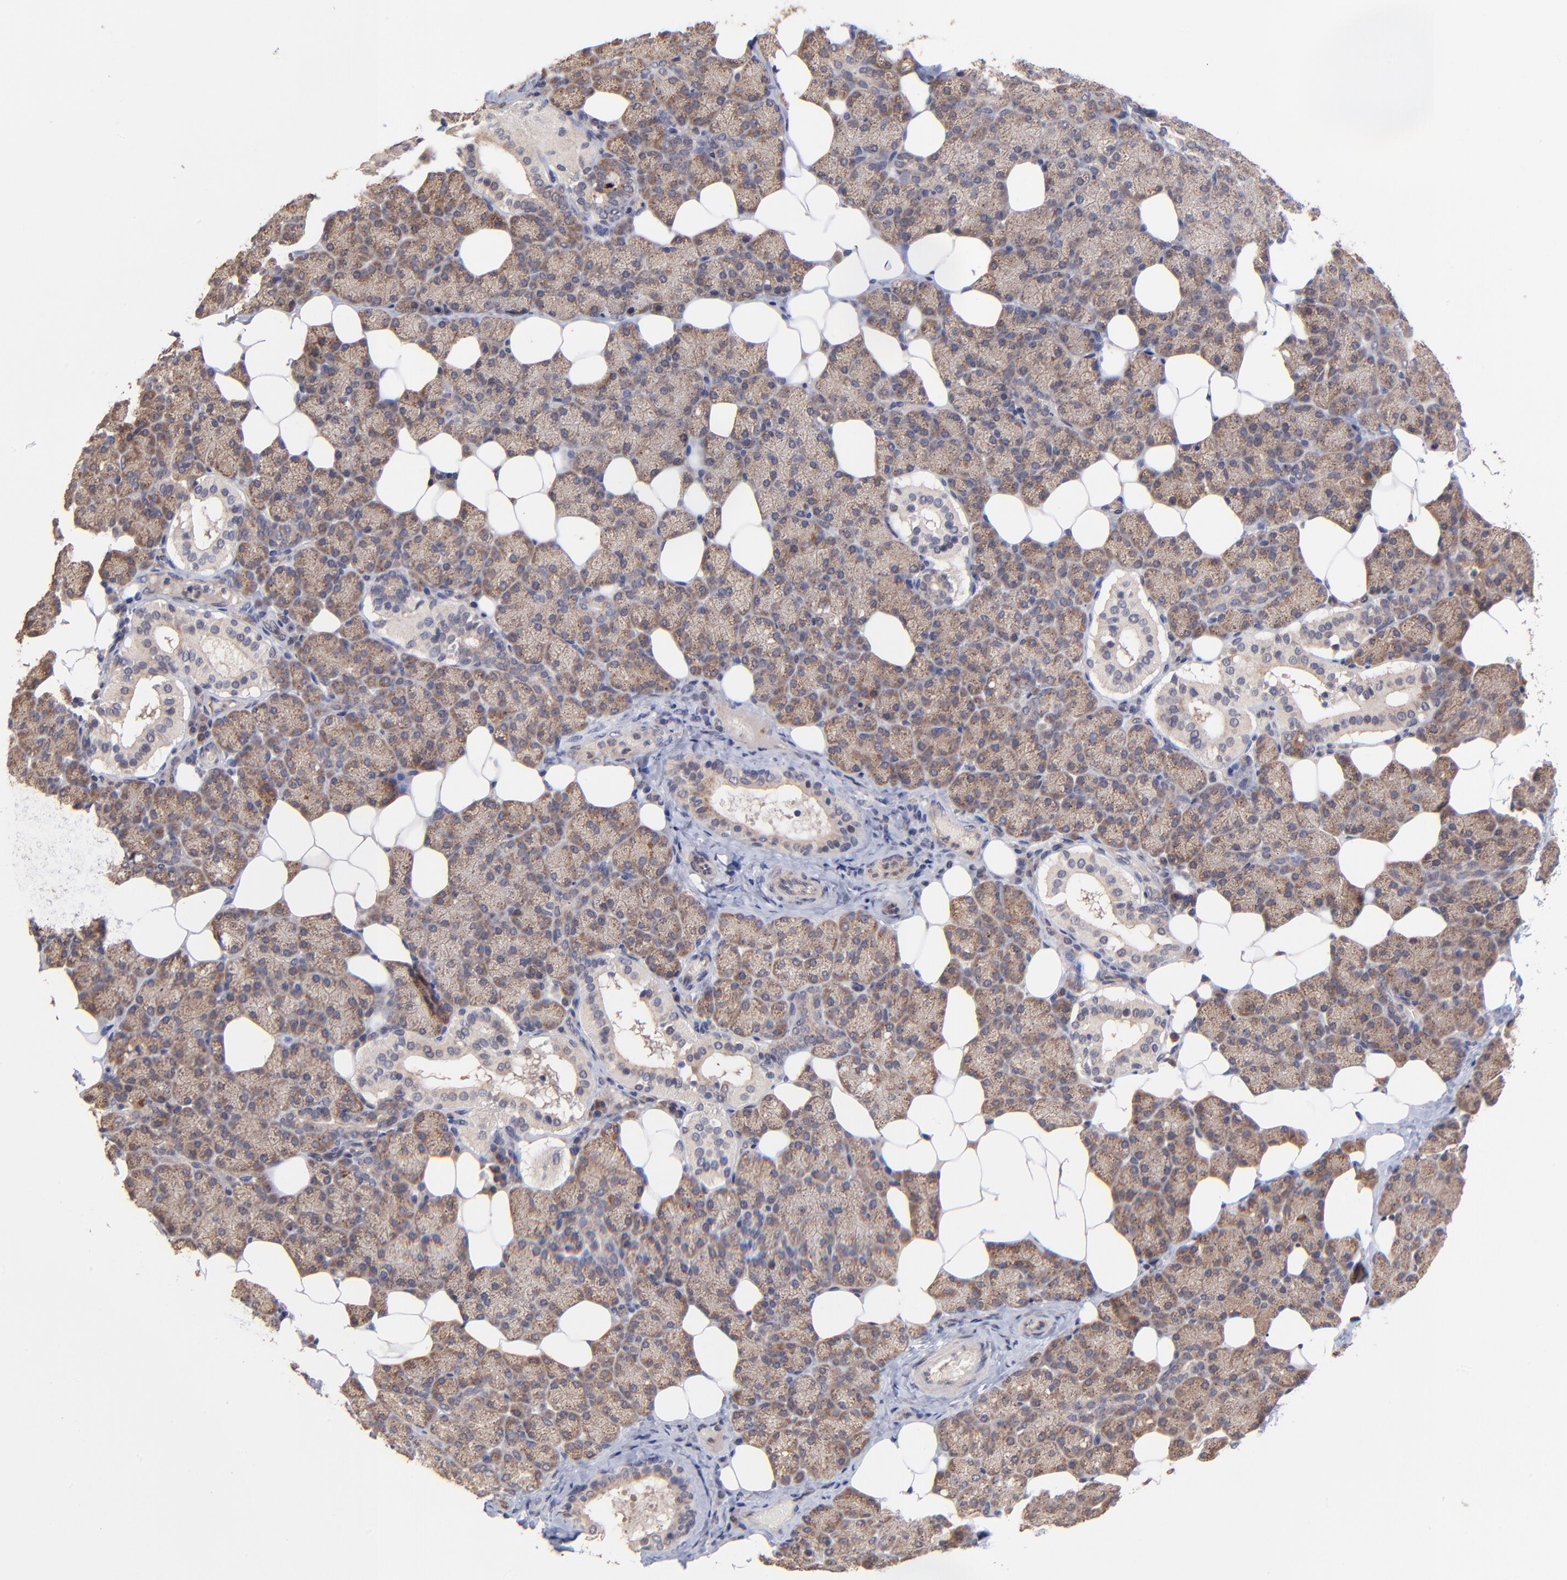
{"staining": {"intensity": "moderate", "quantity": ">75%", "location": "cytoplasmic/membranous"}, "tissue": "salivary gland", "cell_type": "Glandular cells", "image_type": "normal", "snomed": [{"axis": "morphology", "description": "Normal tissue, NOS"}, {"axis": "topography", "description": "Lymph node"}, {"axis": "topography", "description": "Salivary gland"}], "caption": "Protein expression analysis of normal human salivary gland reveals moderate cytoplasmic/membranous expression in about >75% of glandular cells.", "gene": "BAIAP2L2", "patient": {"sex": "male", "age": 8}}